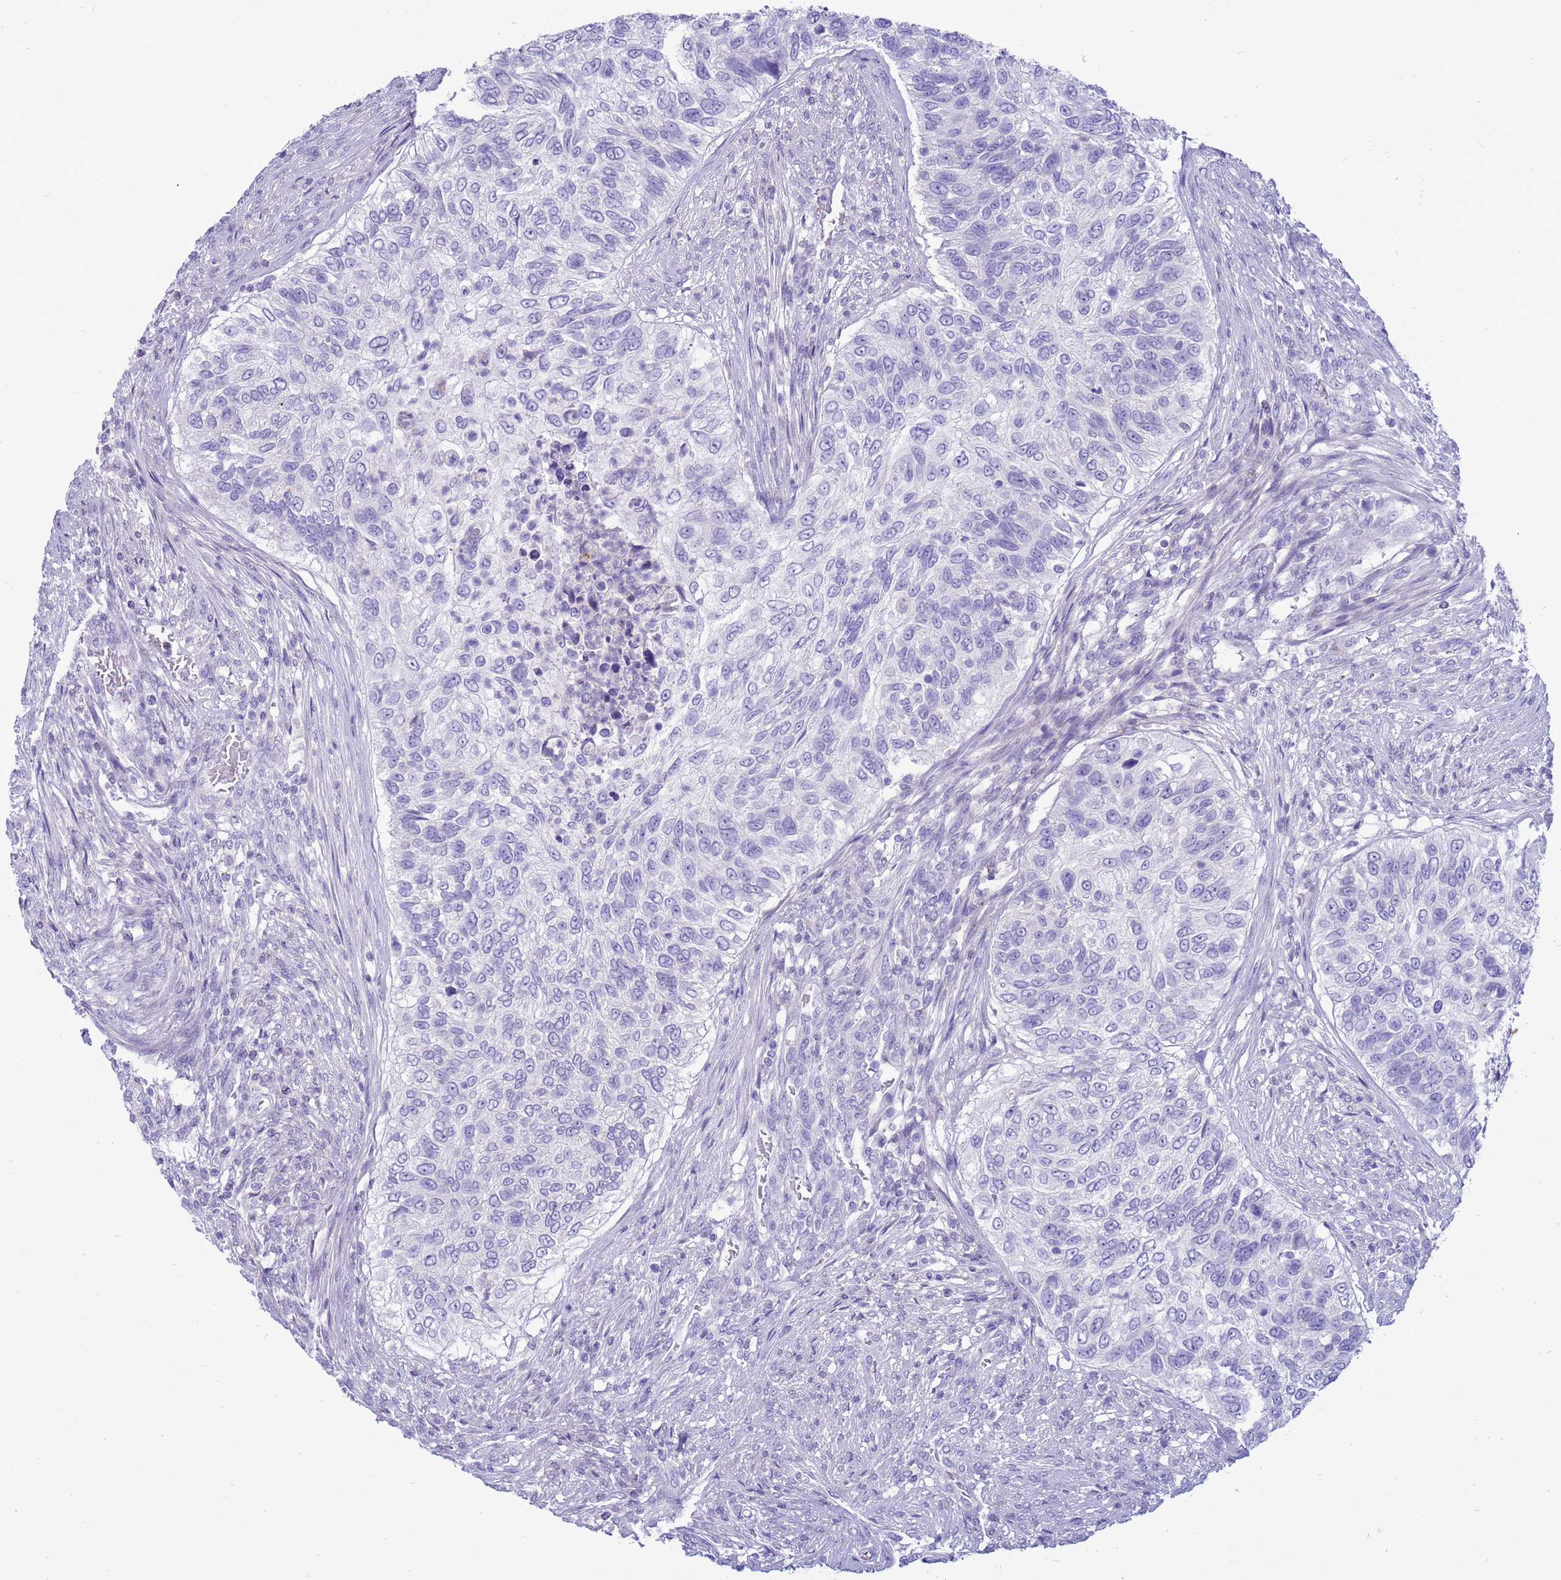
{"staining": {"intensity": "negative", "quantity": "none", "location": "none"}, "tissue": "urothelial cancer", "cell_type": "Tumor cells", "image_type": "cancer", "snomed": [{"axis": "morphology", "description": "Urothelial carcinoma, High grade"}, {"axis": "topography", "description": "Urinary bladder"}], "caption": "An IHC photomicrograph of urothelial cancer is shown. There is no staining in tumor cells of urothelial cancer.", "gene": "PDE10A", "patient": {"sex": "female", "age": 60}}